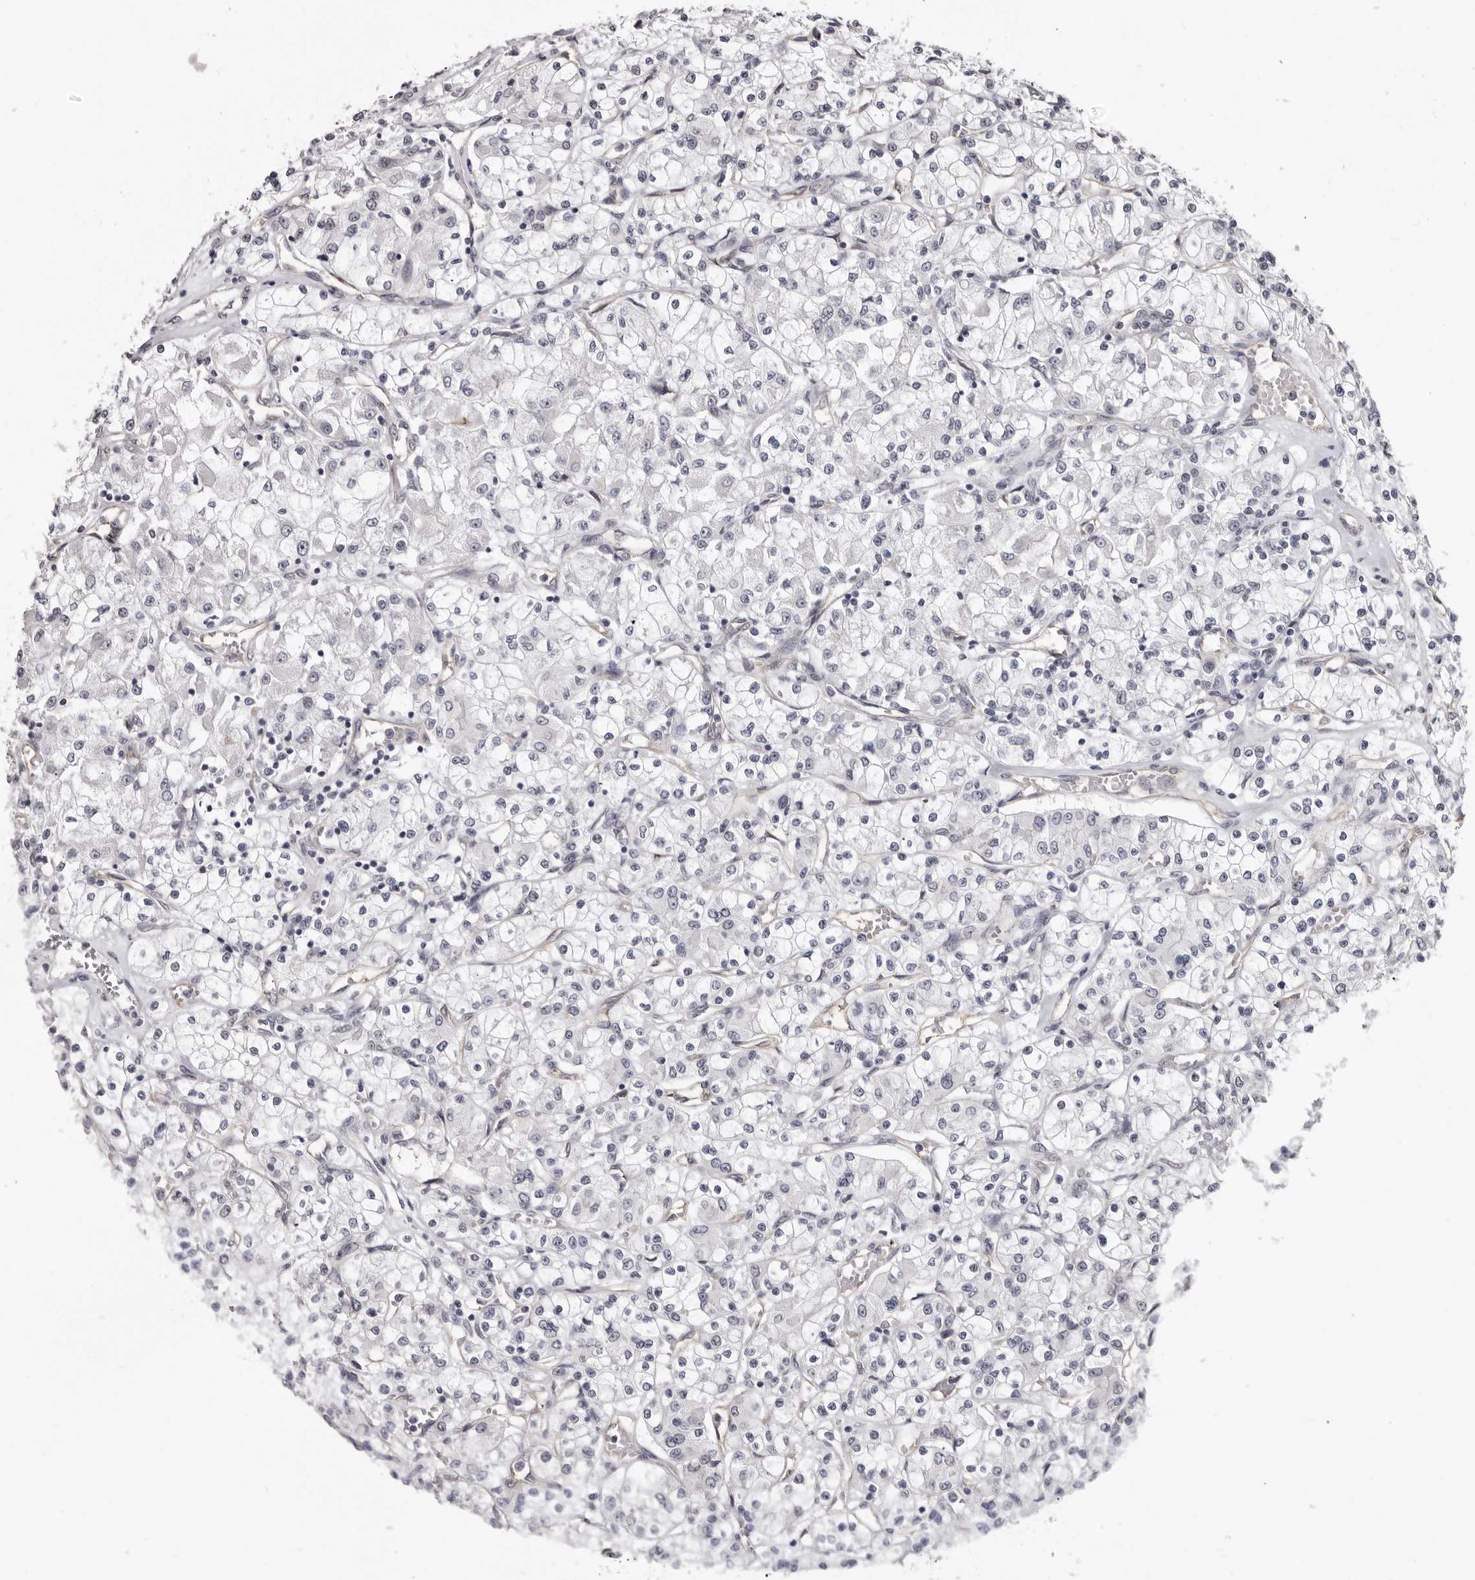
{"staining": {"intensity": "negative", "quantity": "none", "location": "none"}, "tissue": "renal cancer", "cell_type": "Tumor cells", "image_type": "cancer", "snomed": [{"axis": "morphology", "description": "Adenocarcinoma, NOS"}, {"axis": "topography", "description": "Kidney"}], "caption": "Immunohistochemistry (IHC) of human renal adenocarcinoma exhibits no staining in tumor cells. (DAB (3,3'-diaminobenzidine) immunohistochemistry (IHC) with hematoxylin counter stain).", "gene": "KHDRBS2", "patient": {"sex": "female", "age": 59}}